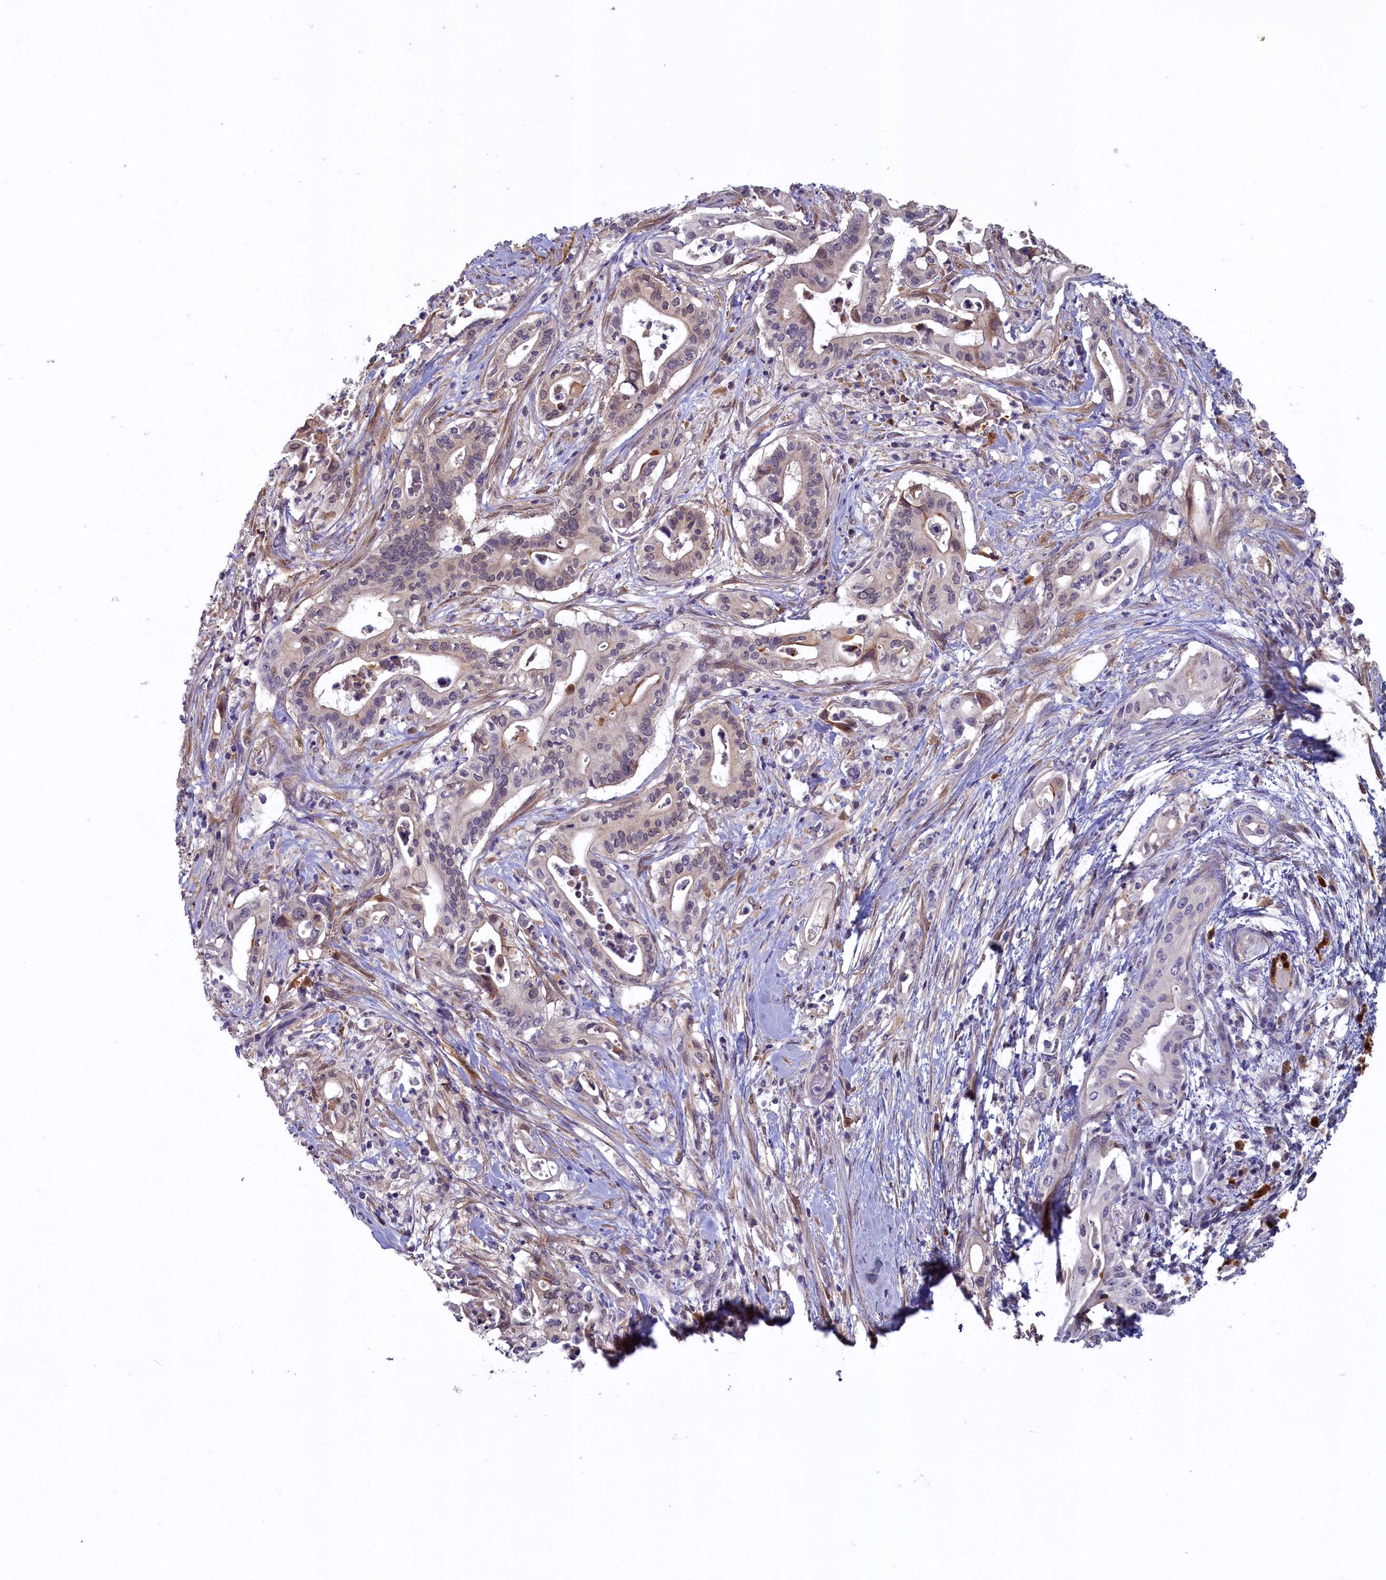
{"staining": {"intensity": "weak", "quantity": "<25%", "location": "nuclear"}, "tissue": "pancreatic cancer", "cell_type": "Tumor cells", "image_type": "cancer", "snomed": [{"axis": "morphology", "description": "Adenocarcinoma, NOS"}, {"axis": "topography", "description": "Pancreas"}], "caption": "Human pancreatic adenocarcinoma stained for a protein using IHC exhibits no positivity in tumor cells.", "gene": "UCHL3", "patient": {"sex": "female", "age": 77}}